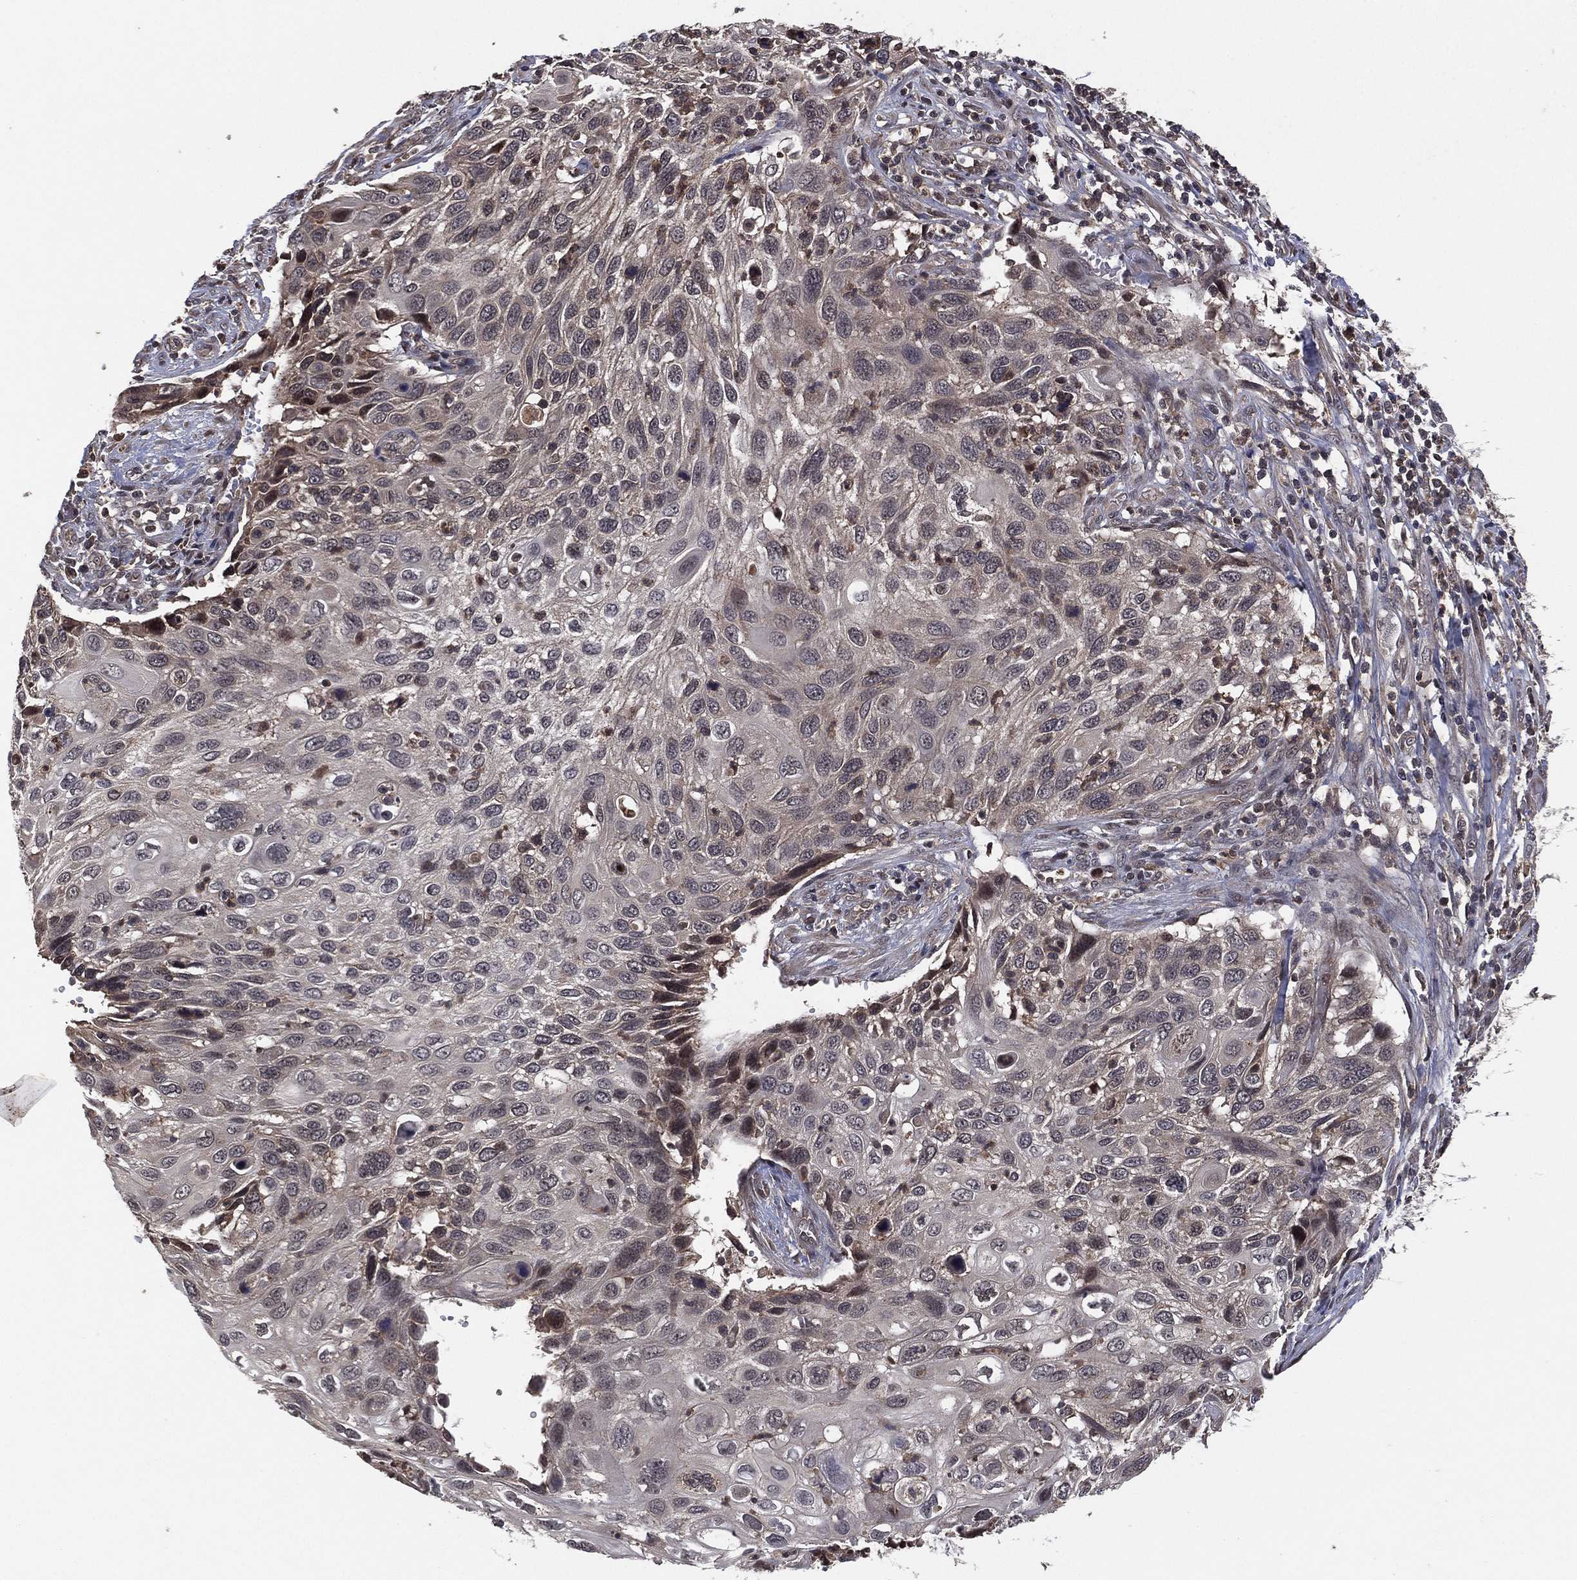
{"staining": {"intensity": "negative", "quantity": "none", "location": "none"}, "tissue": "cervical cancer", "cell_type": "Tumor cells", "image_type": "cancer", "snomed": [{"axis": "morphology", "description": "Squamous cell carcinoma, NOS"}, {"axis": "topography", "description": "Cervix"}], "caption": "Human cervical cancer stained for a protein using IHC shows no staining in tumor cells.", "gene": "ATG4B", "patient": {"sex": "female", "age": 70}}